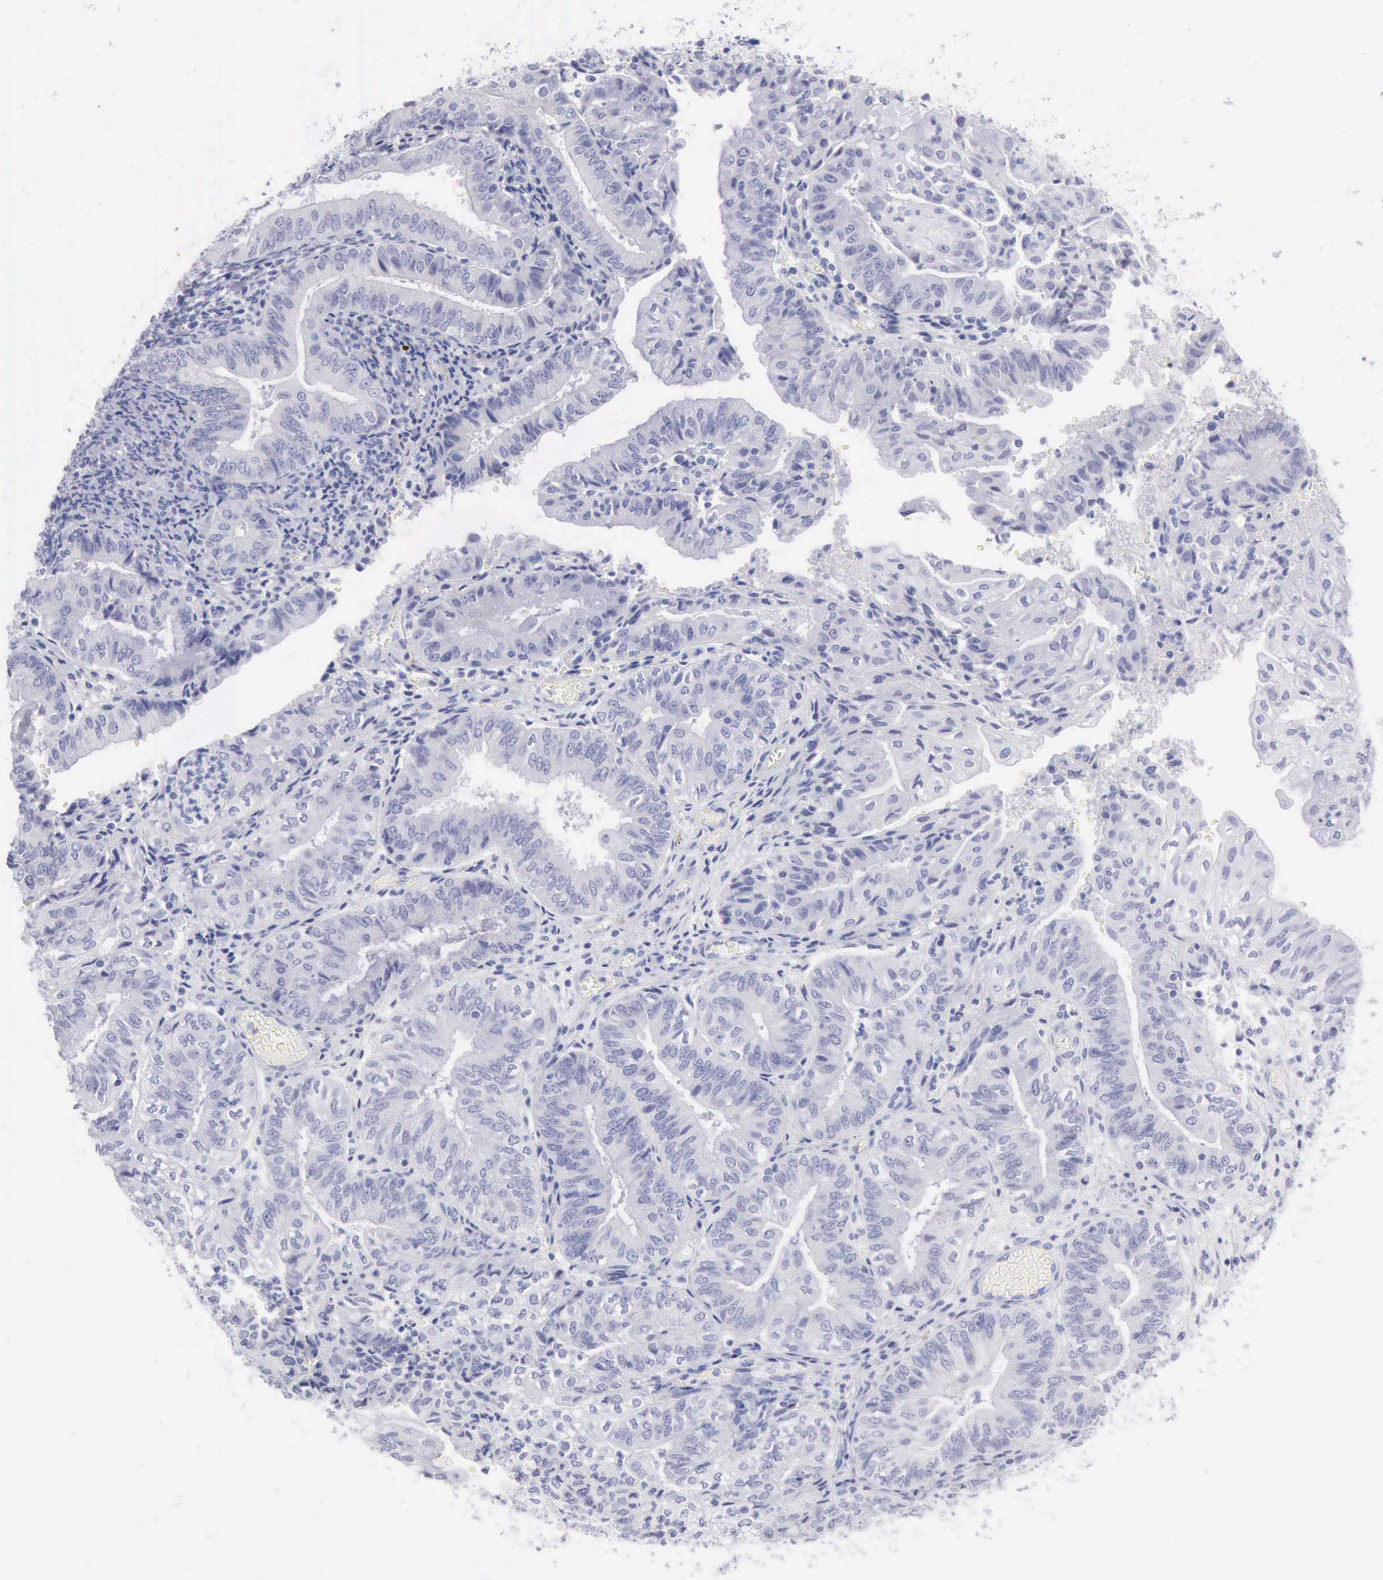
{"staining": {"intensity": "negative", "quantity": "none", "location": "none"}, "tissue": "endometrial cancer", "cell_type": "Tumor cells", "image_type": "cancer", "snomed": [{"axis": "morphology", "description": "Adenocarcinoma, NOS"}, {"axis": "topography", "description": "Endometrium"}], "caption": "The image reveals no staining of tumor cells in endometrial cancer (adenocarcinoma).", "gene": "ANGEL1", "patient": {"sex": "female", "age": 55}}